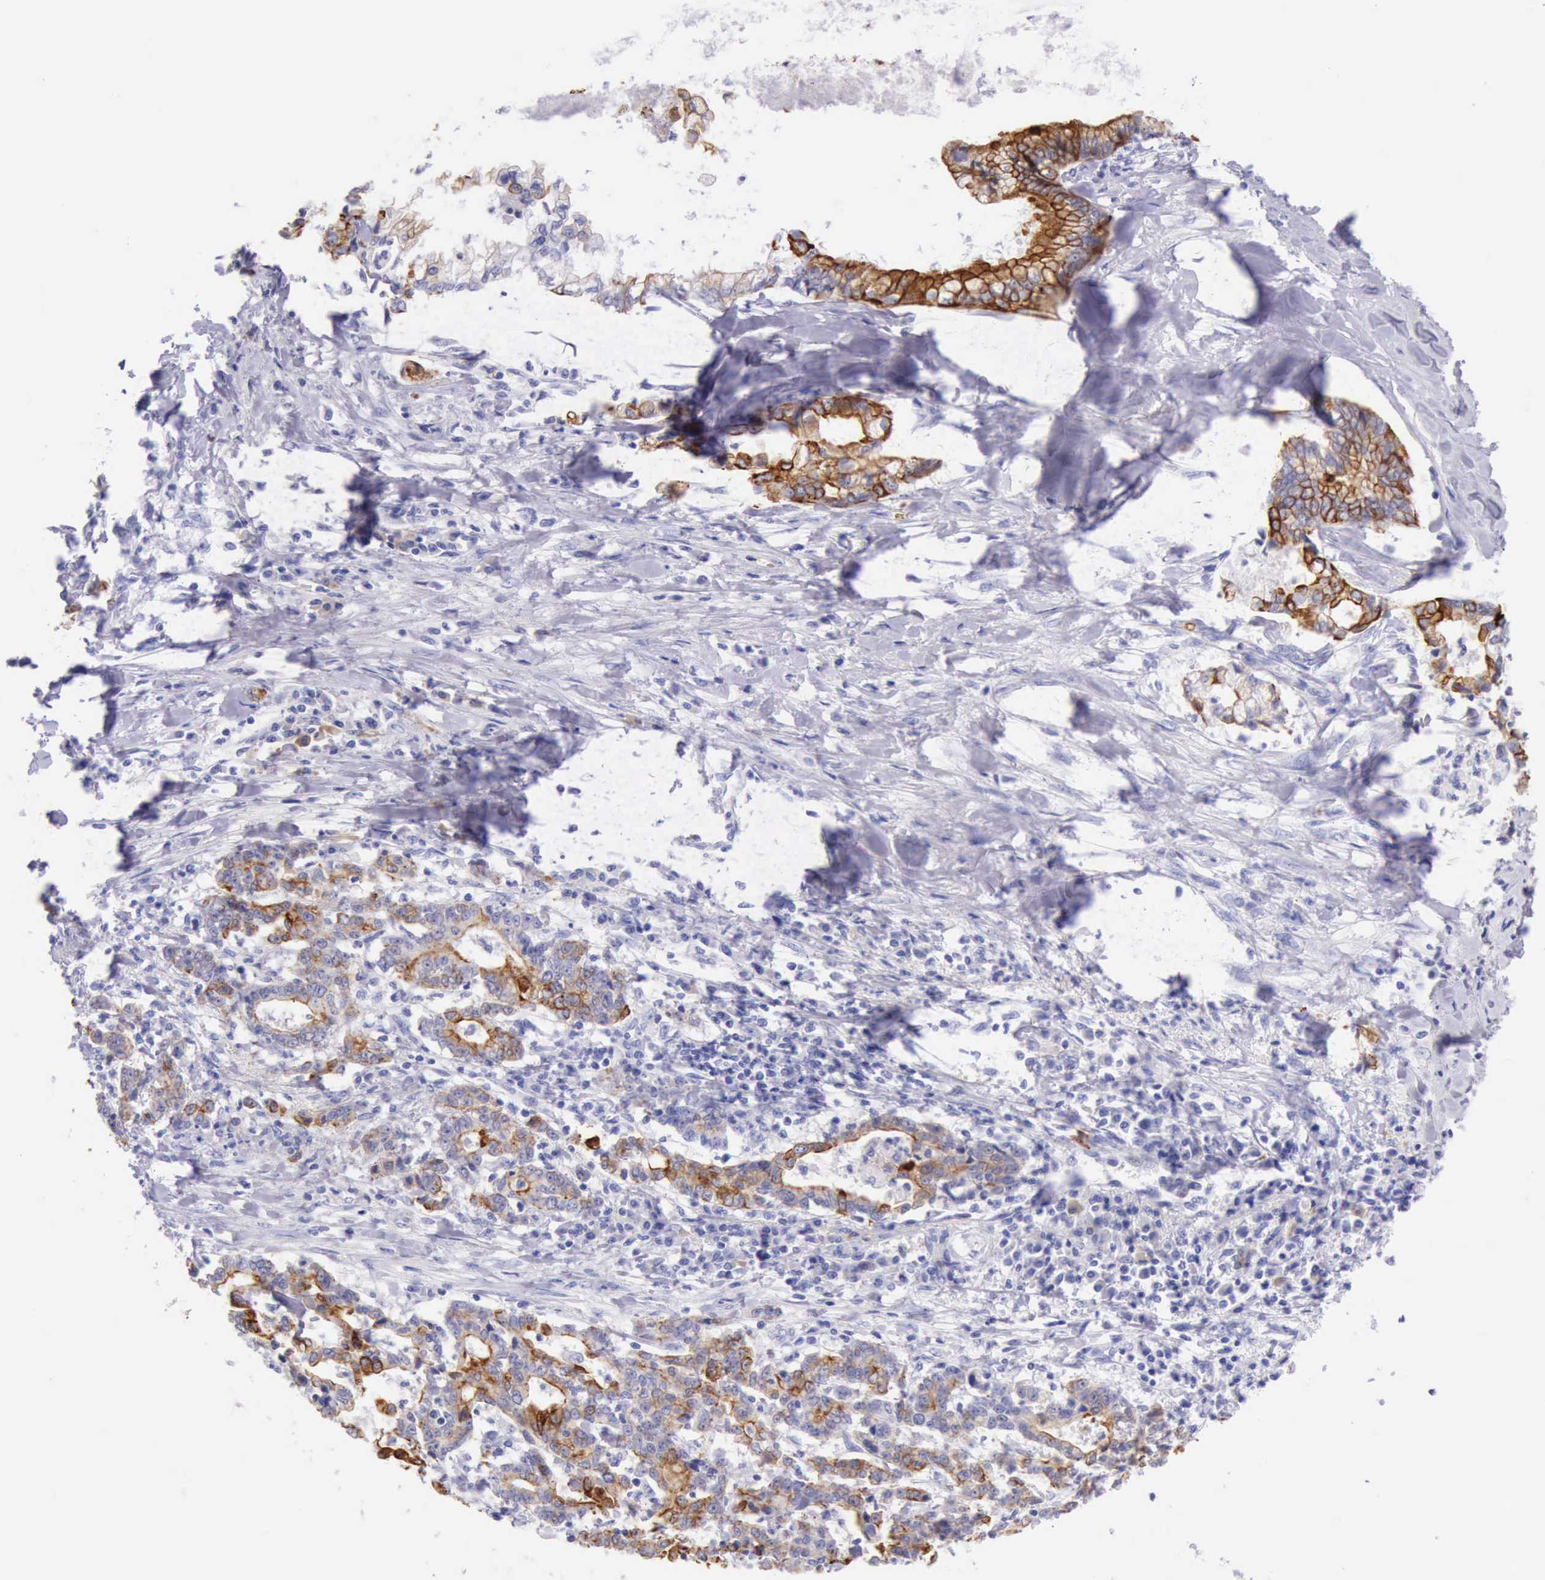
{"staining": {"intensity": "moderate", "quantity": "25%-75%", "location": "cytoplasmic/membranous"}, "tissue": "liver cancer", "cell_type": "Tumor cells", "image_type": "cancer", "snomed": [{"axis": "morphology", "description": "Cholangiocarcinoma"}, {"axis": "topography", "description": "Liver"}], "caption": "This is an image of immunohistochemistry (IHC) staining of liver cancer, which shows moderate positivity in the cytoplasmic/membranous of tumor cells.", "gene": "KRT8", "patient": {"sex": "male", "age": 57}}